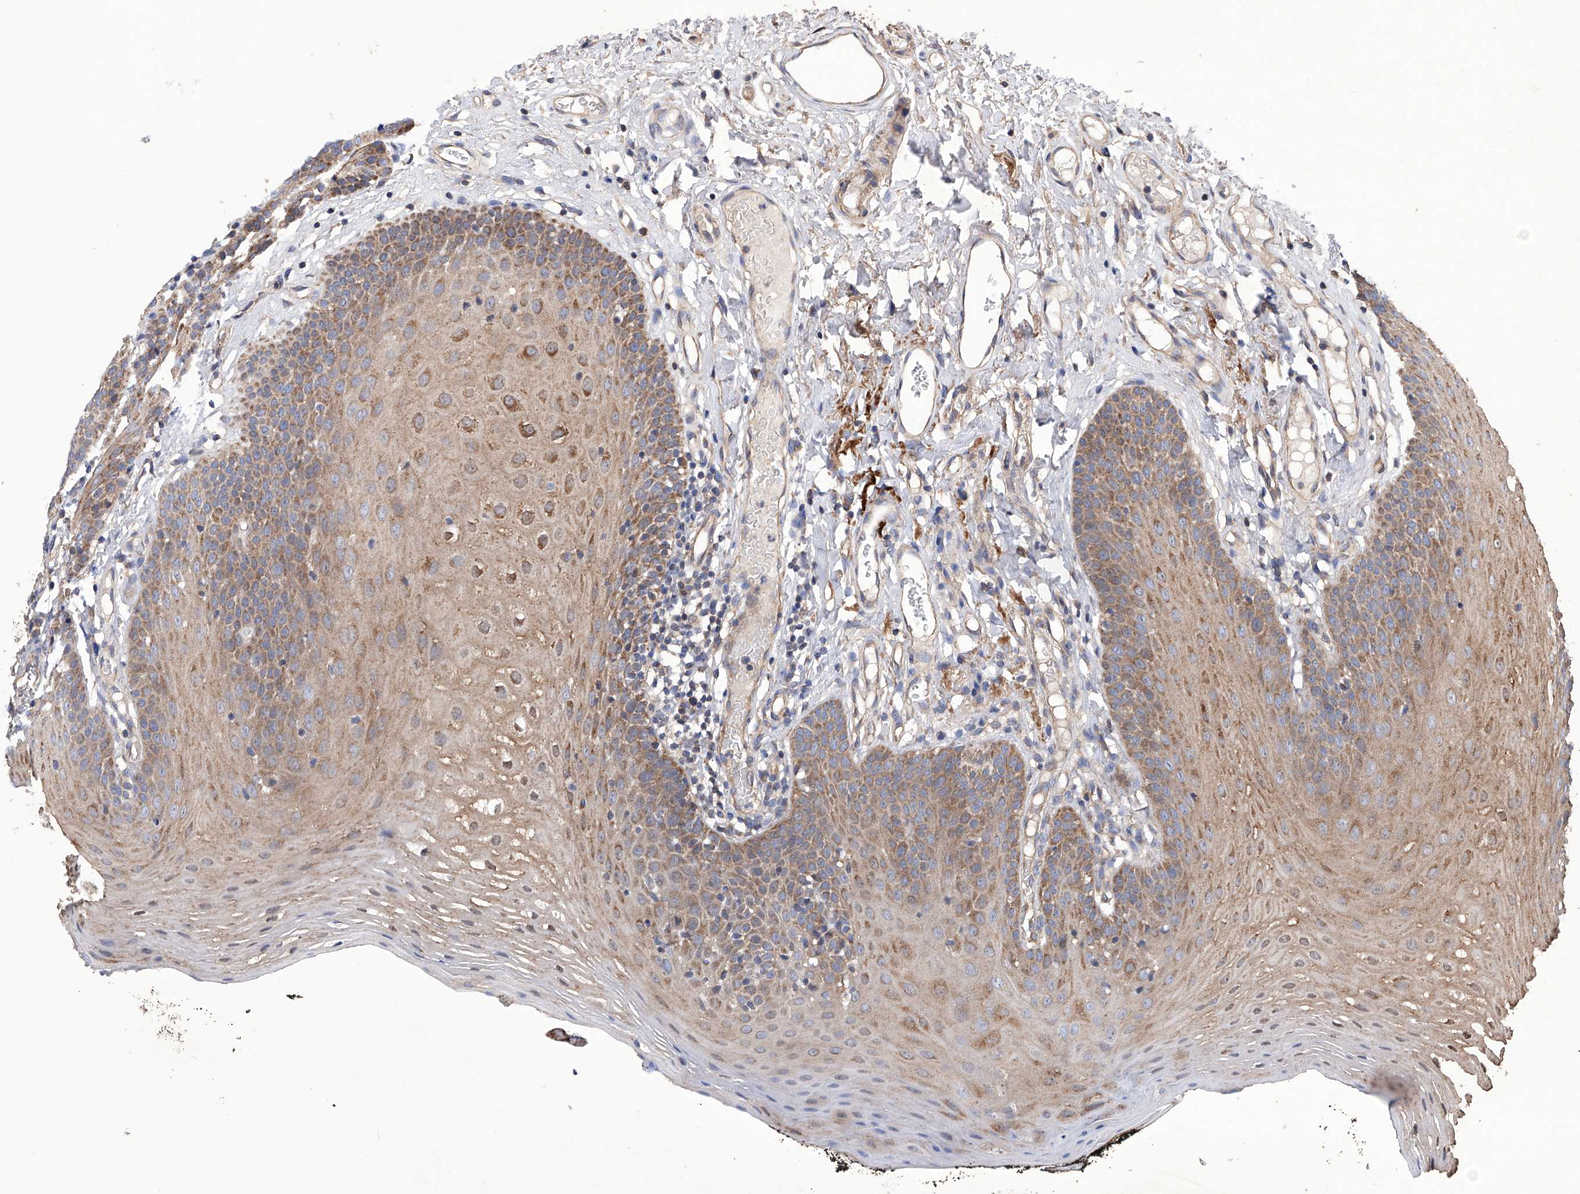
{"staining": {"intensity": "moderate", "quantity": ">75%", "location": "cytoplasmic/membranous"}, "tissue": "oral mucosa", "cell_type": "Squamous epithelial cells", "image_type": "normal", "snomed": [{"axis": "morphology", "description": "Normal tissue, NOS"}, {"axis": "topography", "description": "Oral tissue"}], "caption": "The histopathology image reveals immunohistochemical staining of unremarkable oral mucosa. There is moderate cytoplasmic/membranous positivity is identified in approximately >75% of squamous epithelial cells. The protein is stained brown, and the nuclei are stained in blue (DAB IHC with brightfield microscopy, high magnification).", "gene": "EFCAB2", "patient": {"sex": "male", "age": 74}}